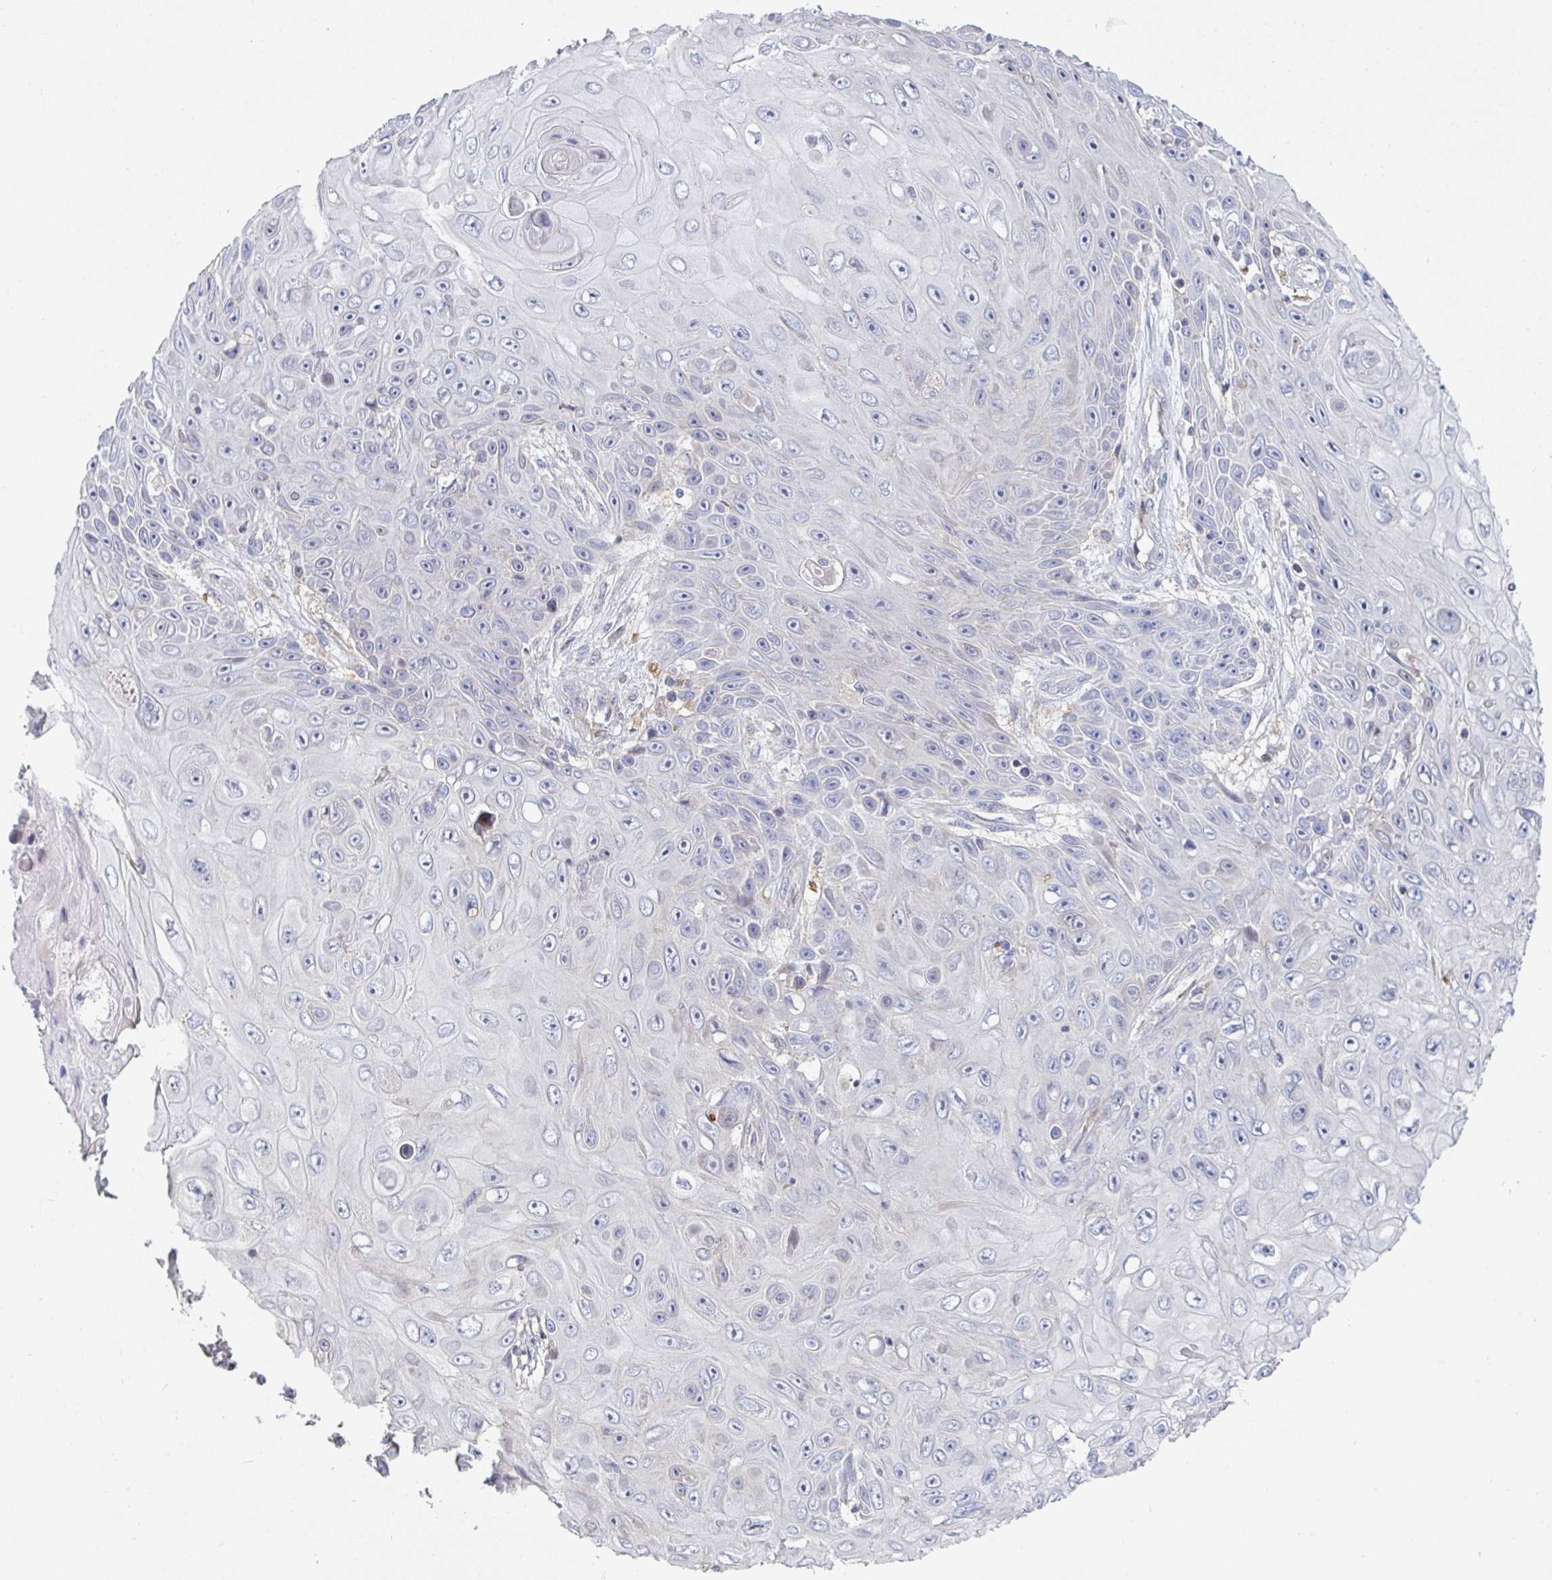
{"staining": {"intensity": "negative", "quantity": "none", "location": "none"}, "tissue": "skin cancer", "cell_type": "Tumor cells", "image_type": "cancer", "snomed": [{"axis": "morphology", "description": "Squamous cell carcinoma, NOS"}, {"axis": "topography", "description": "Skin"}], "caption": "This is an IHC histopathology image of skin cancer. There is no positivity in tumor cells.", "gene": "SSH2", "patient": {"sex": "male", "age": 82}}